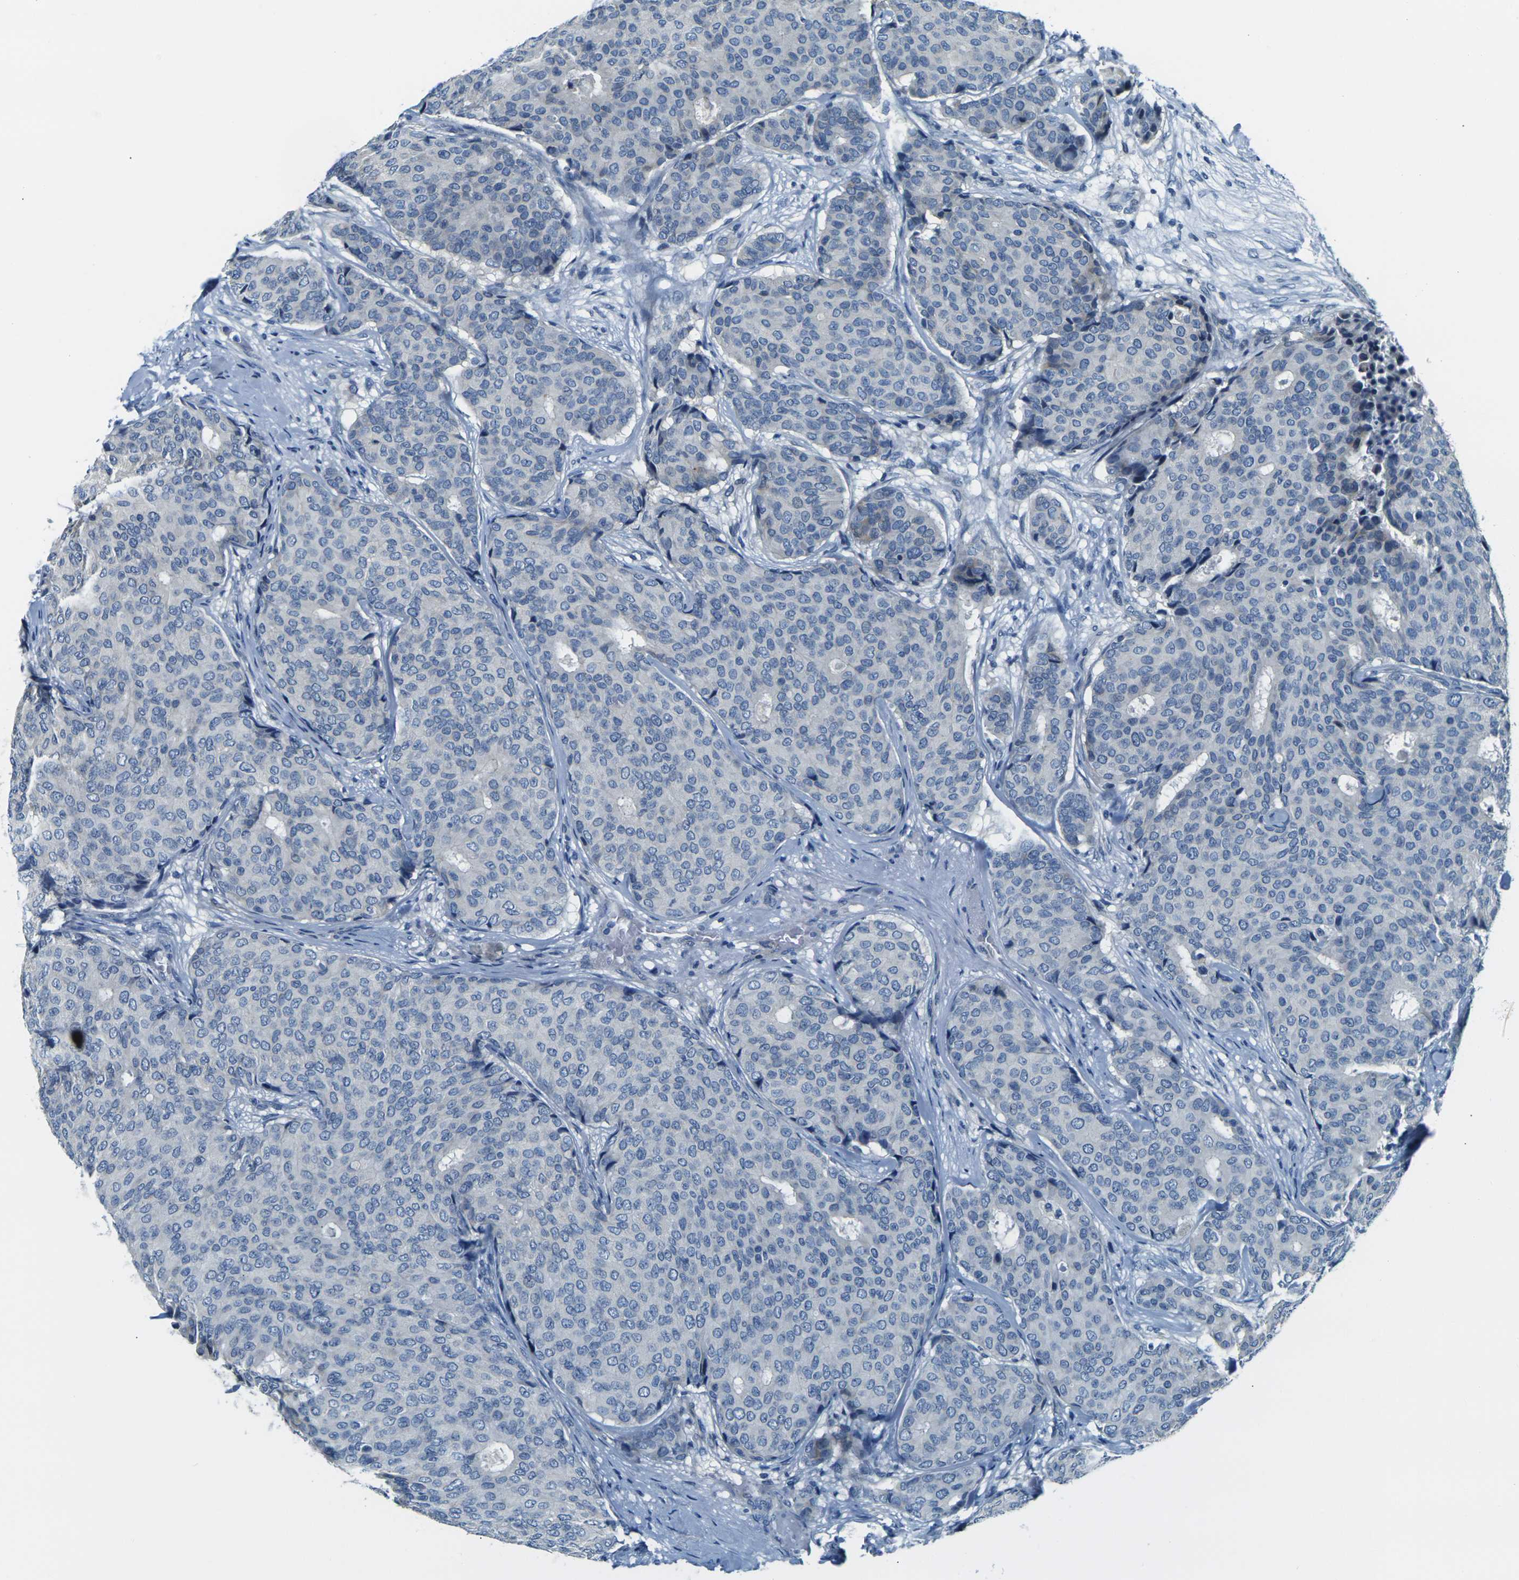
{"staining": {"intensity": "negative", "quantity": "none", "location": "none"}, "tissue": "breast cancer", "cell_type": "Tumor cells", "image_type": "cancer", "snomed": [{"axis": "morphology", "description": "Duct carcinoma"}, {"axis": "topography", "description": "Breast"}], "caption": "DAB immunohistochemical staining of human breast intraductal carcinoma exhibits no significant expression in tumor cells.", "gene": "SHISAL2B", "patient": {"sex": "female", "age": 75}}